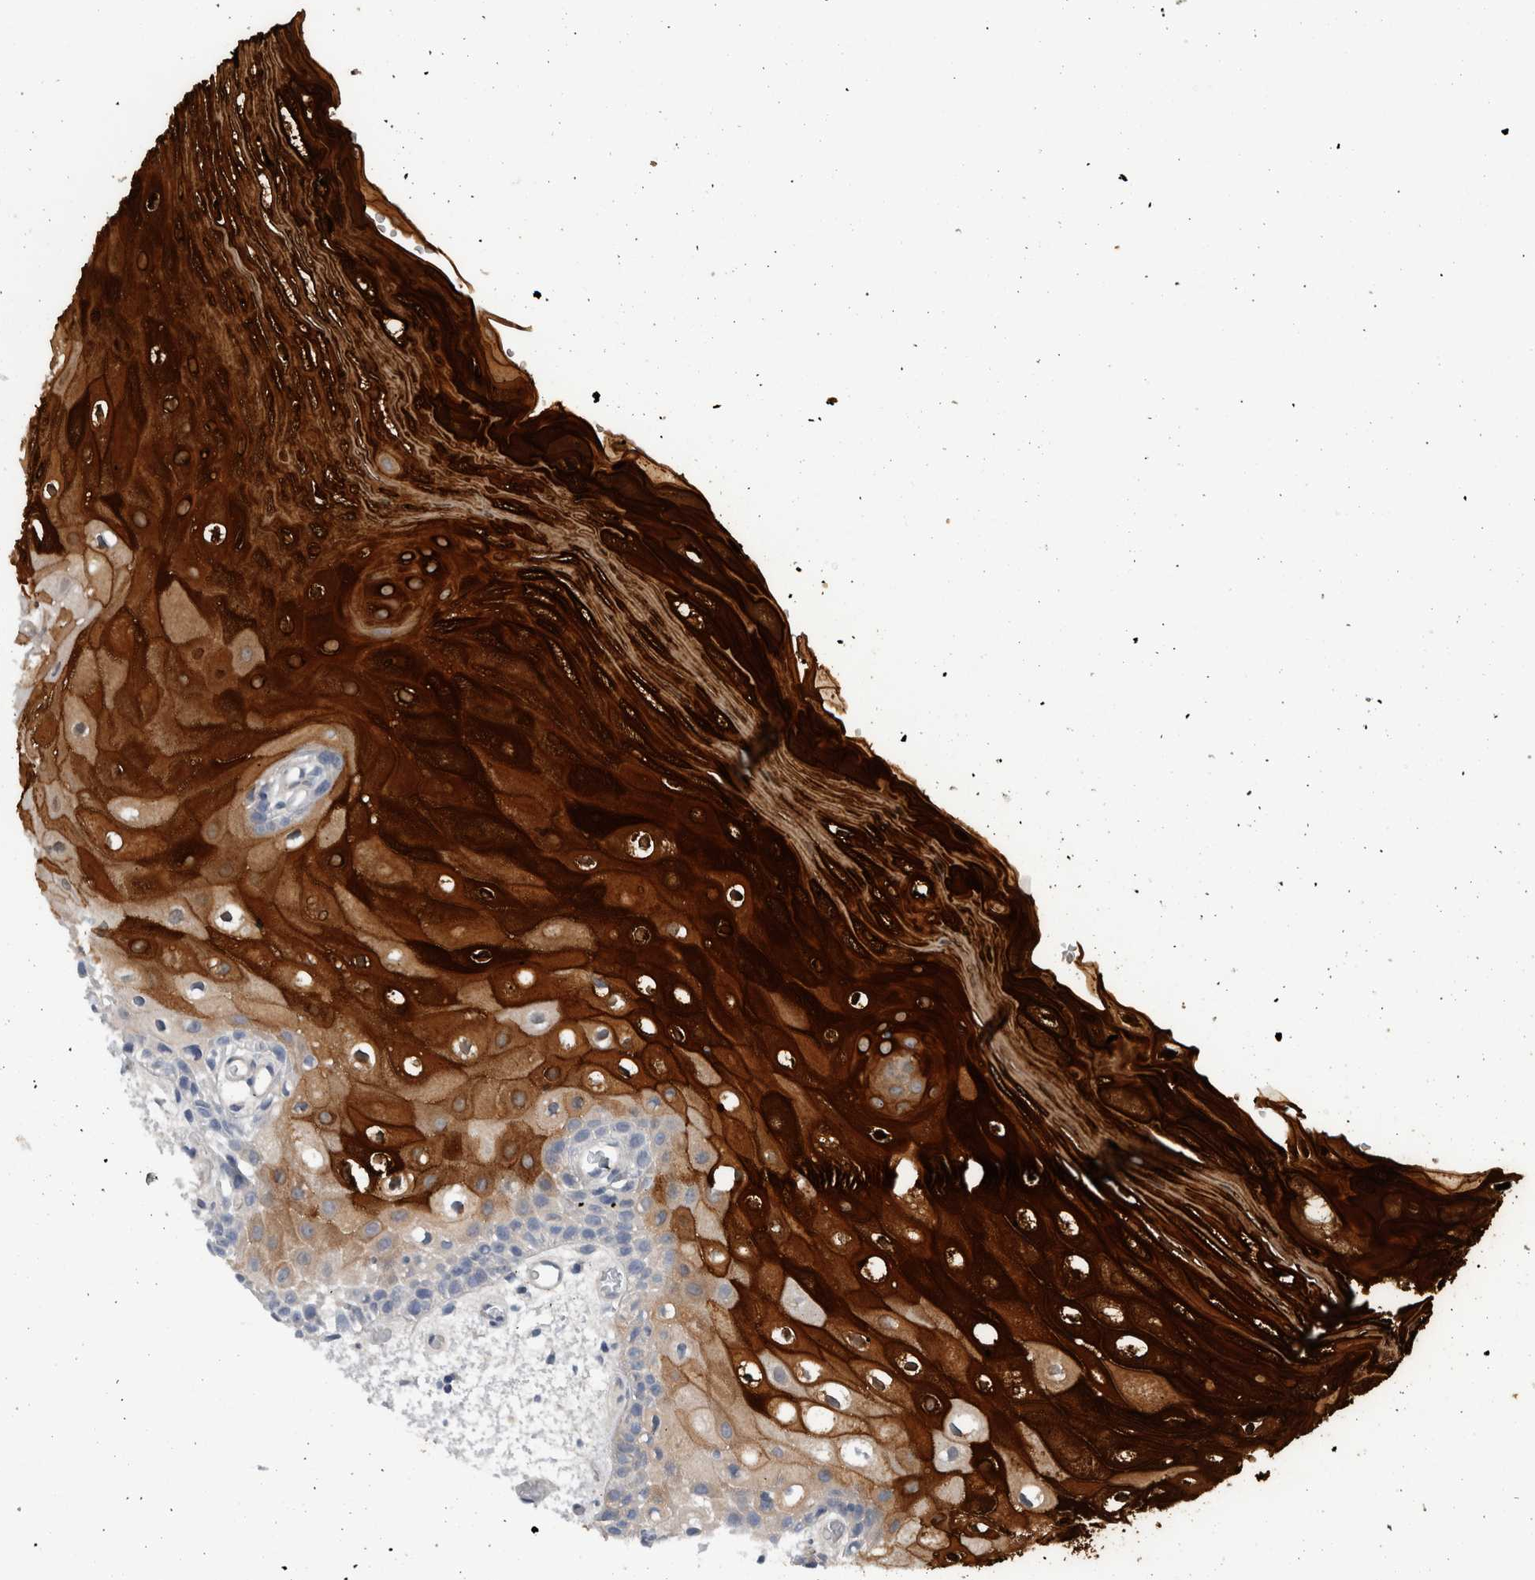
{"staining": {"intensity": "strong", "quantity": "25%-75%", "location": "cytoplasmic/membranous"}, "tissue": "oral mucosa", "cell_type": "Squamous epithelial cells", "image_type": "normal", "snomed": [{"axis": "morphology", "description": "Normal tissue, NOS"}, {"axis": "topography", "description": "Oral tissue"}], "caption": "About 25%-75% of squamous epithelial cells in unremarkable oral mucosa exhibit strong cytoplasmic/membranous protein staining as visualized by brown immunohistochemical staining.", "gene": "CRNN", "patient": {"sex": "male", "age": 52}}